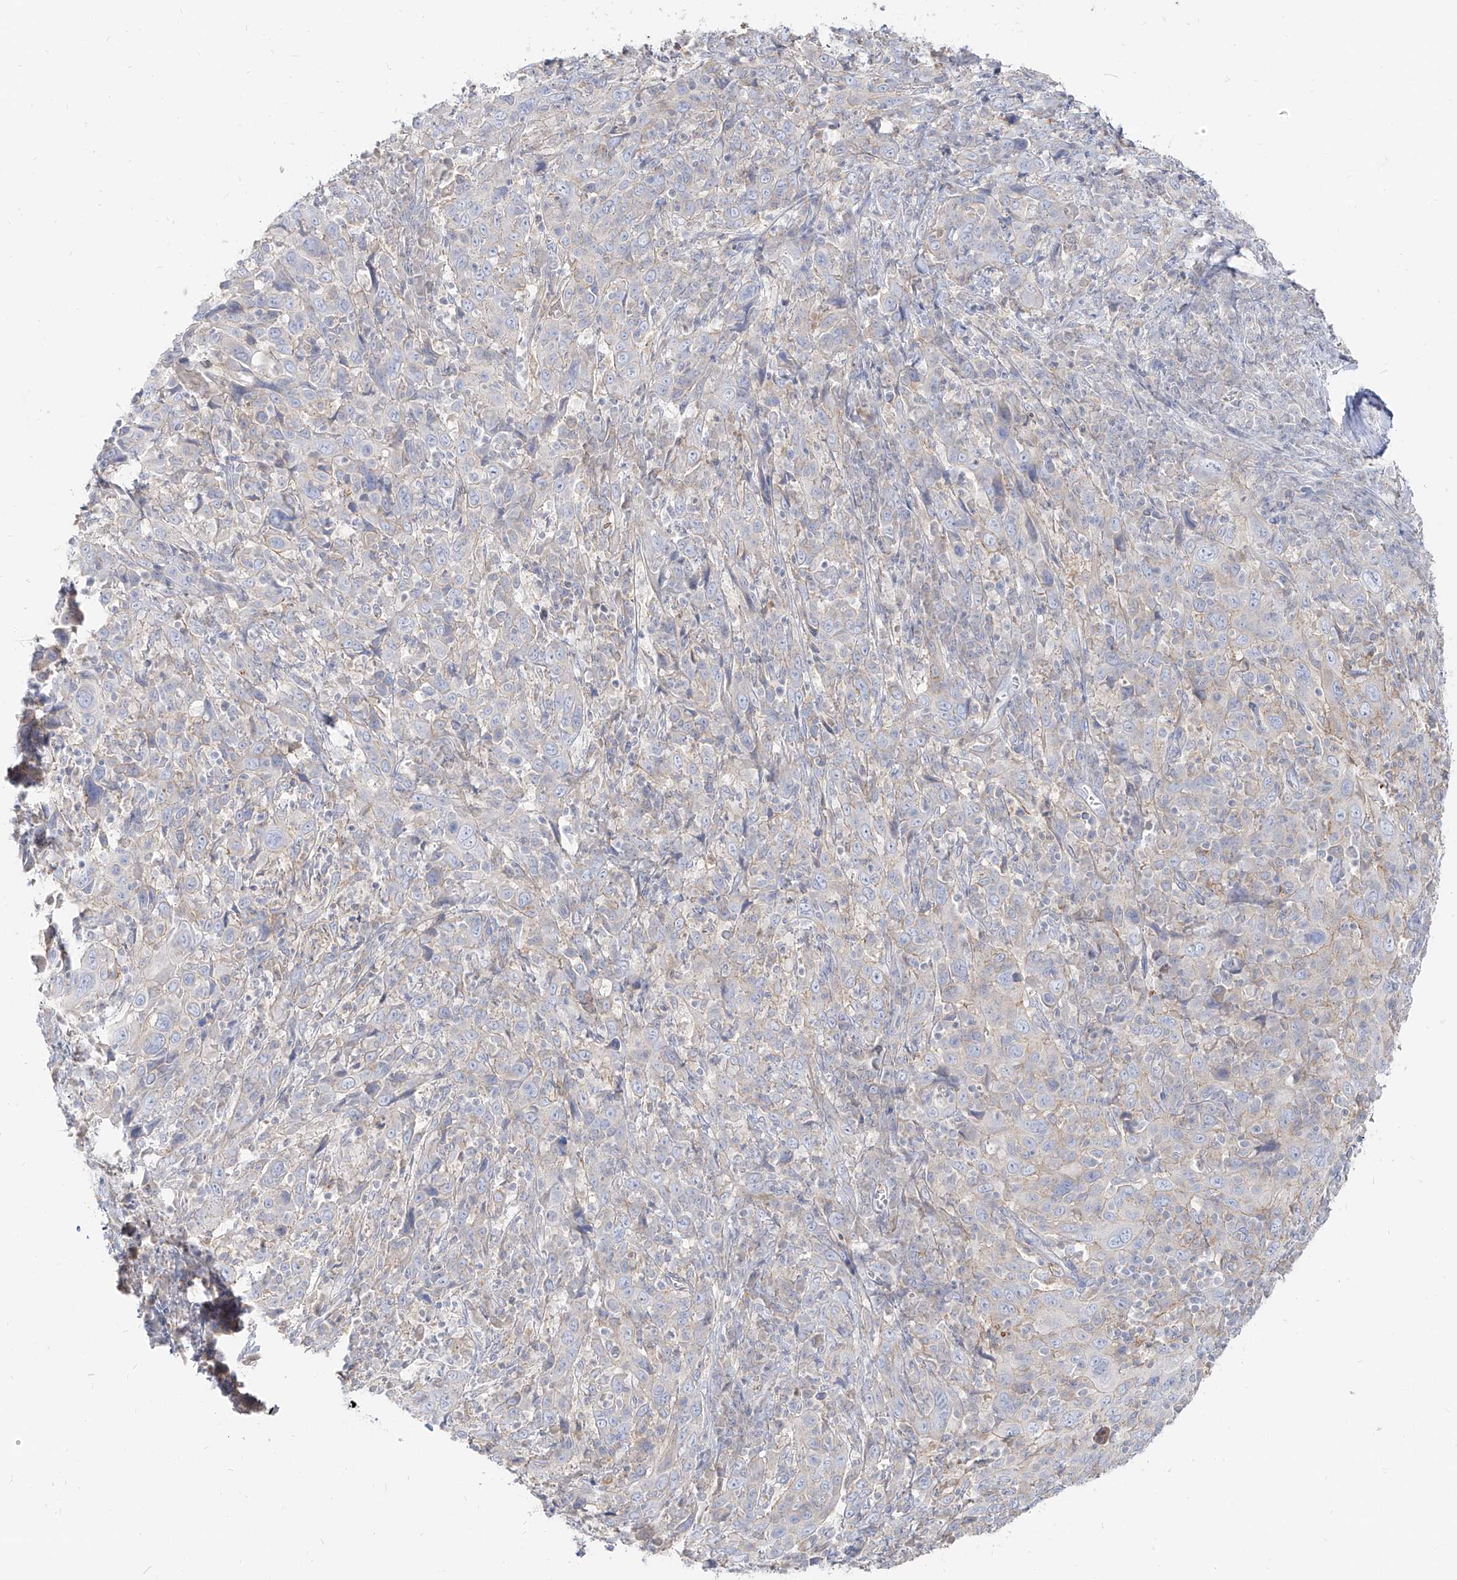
{"staining": {"intensity": "negative", "quantity": "none", "location": "none"}, "tissue": "cervical cancer", "cell_type": "Tumor cells", "image_type": "cancer", "snomed": [{"axis": "morphology", "description": "Squamous cell carcinoma, NOS"}, {"axis": "topography", "description": "Cervix"}], "caption": "A micrograph of cervical squamous cell carcinoma stained for a protein reveals no brown staining in tumor cells.", "gene": "RBFOX3", "patient": {"sex": "female", "age": 46}}